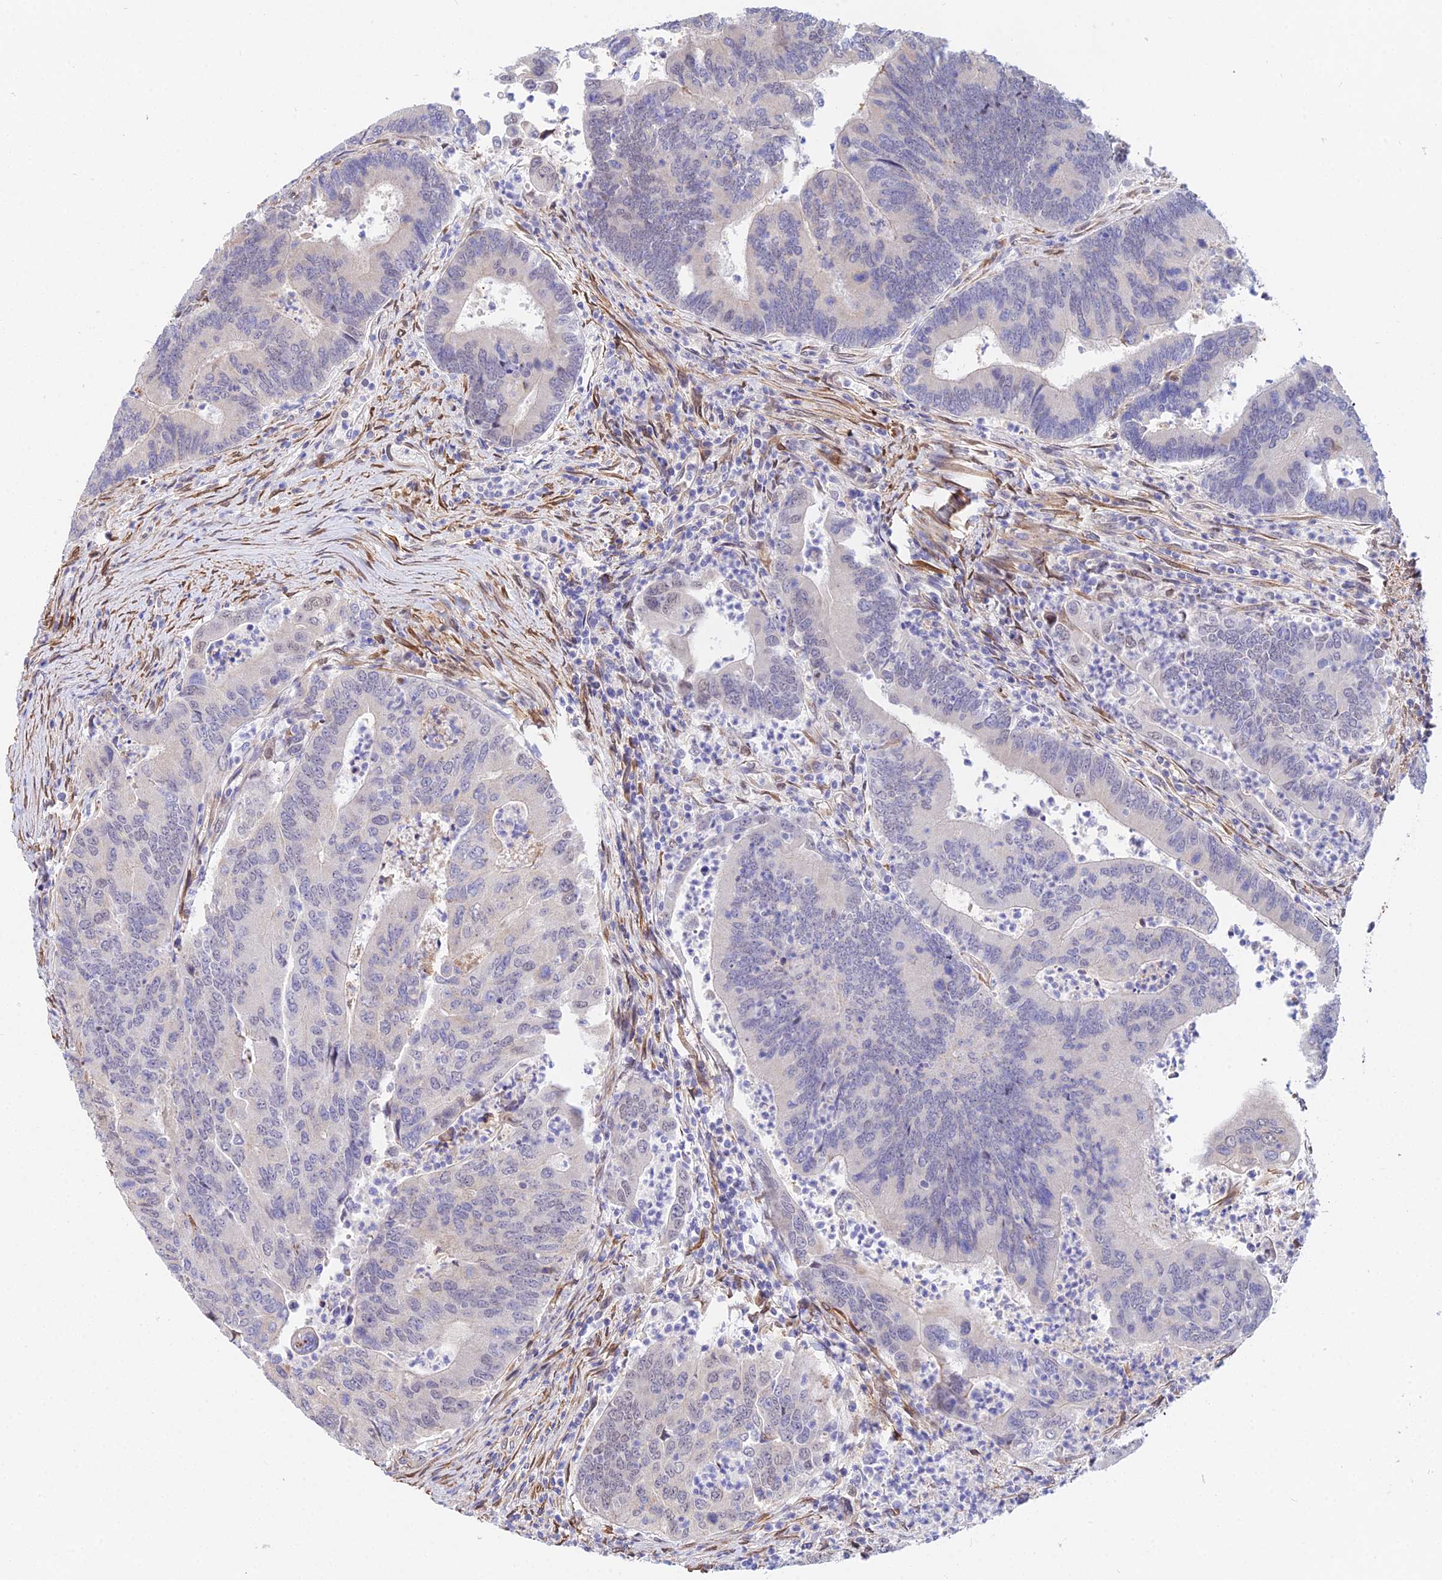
{"staining": {"intensity": "negative", "quantity": "none", "location": "none"}, "tissue": "colorectal cancer", "cell_type": "Tumor cells", "image_type": "cancer", "snomed": [{"axis": "morphology", "description": "Adenocarcinoma, NOS"}, {"axis": "topography", "description": "Colon"}], "caption": "Human colorectal cancer stained for a protein using IHC displays no staining in tumor cells.", "gene": "MXRA7", "patient": {"sex": "female", "age": 67}}